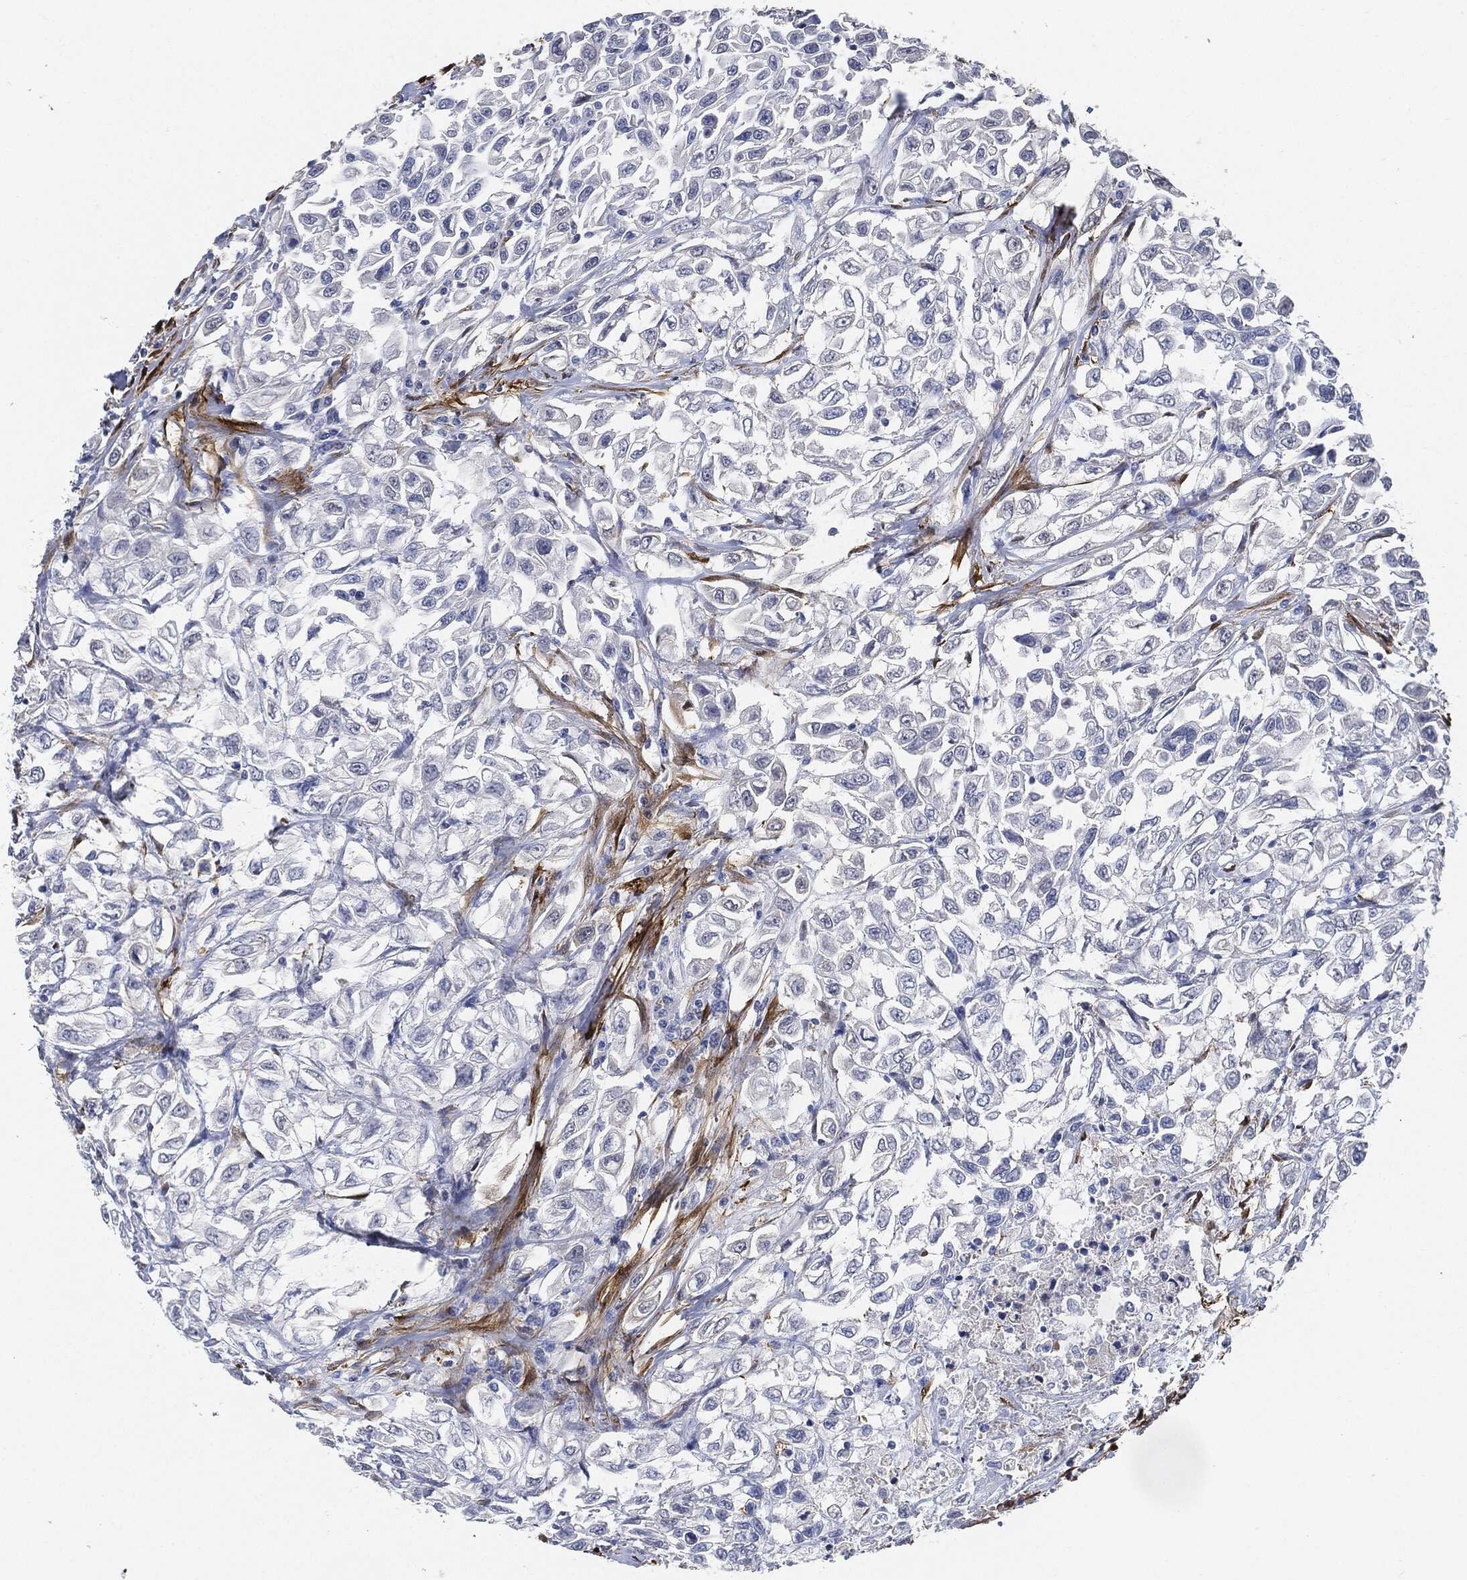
{"staining": {"intensity": "negative", "quantity": "none", "location": "none"}, "tissue": "urothelial cancer", "cell_type": "Tumor cells", "image_type": "cancer", "snomed": [{"axis": "morphology", "description": "Urothelial carcinoma, High grade"}, {"axis": "topography", "description": "Urinary bladder"}], "caption": "This micrograph is of urothelial cancer stained with immunohistochemistry (IHC) to label a protein in brown with the nuclei are counter-stained blue. There is no expression in tumor cells. (DAB IHC visualized using brightfield microscopy, high magnification).", "gene": "TAGLN", "patient": {"sex": "female", "age": 56}}